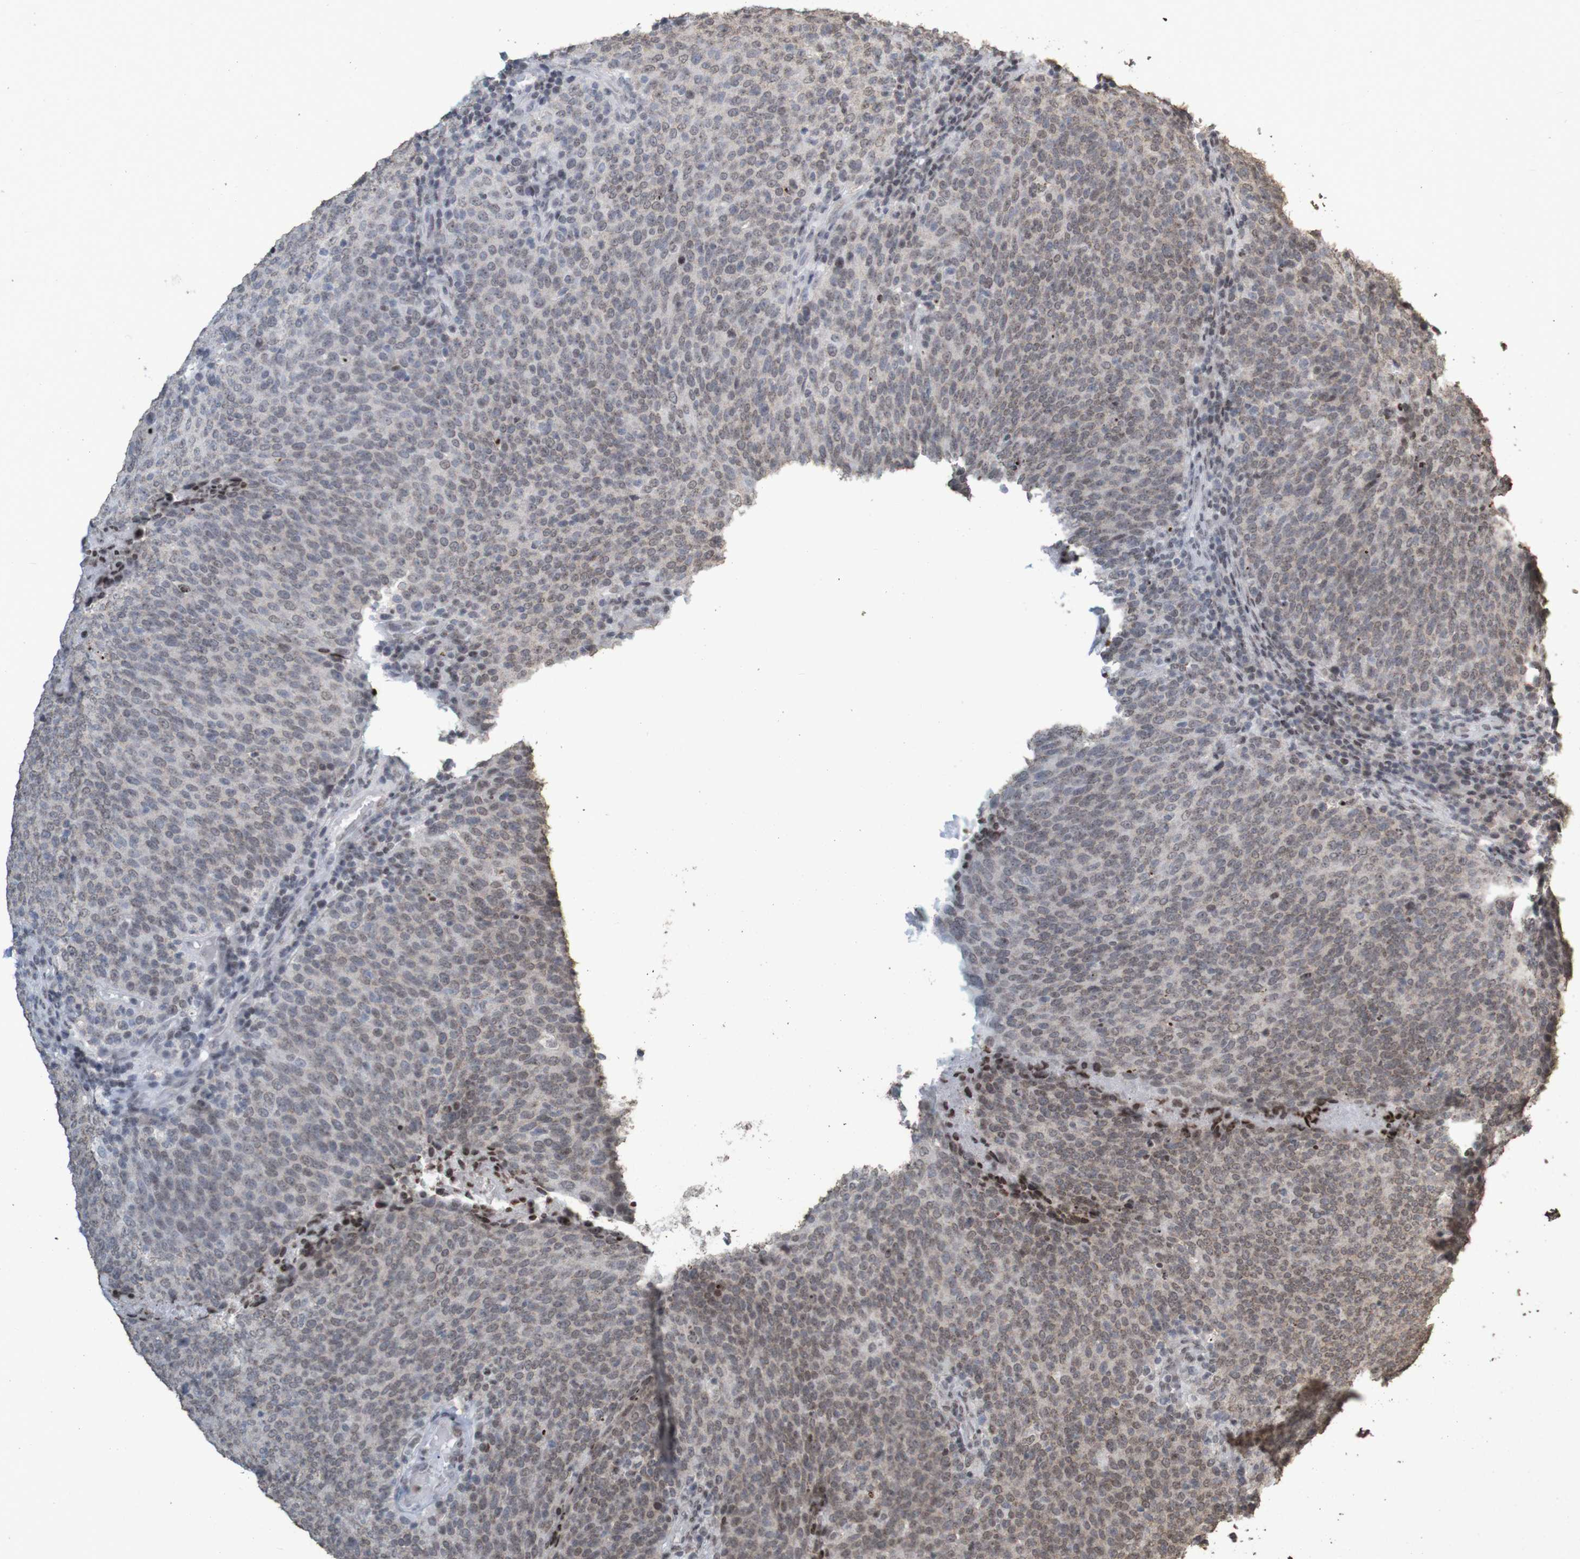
{"staining": {"intensity": "weak", "quantity": ">75%", "location": "nuclear"}, "tissue": "head and neck cancer", "cell_type": "Tumor cells", "image_type": "cancer", "snomed": [{"axis": "morphology", "description": "Squamous cell carcinoma, NOS"}, {"axis": "morphology", "description": "Squamous cell carcinoma, metastatic, NOS"}, {"axis": "topography", "description": "Lymph node"}, {"axis": "topography", "description": "Head-Neck"}], "caption": "Protein staining exhibits weak nuclear expression in approximately >75% of tumor cells in metastatic squamous cell carcinoma (head and neck).", "gene": "GFI1", "patient": {"sex": "male", "age": 62}}